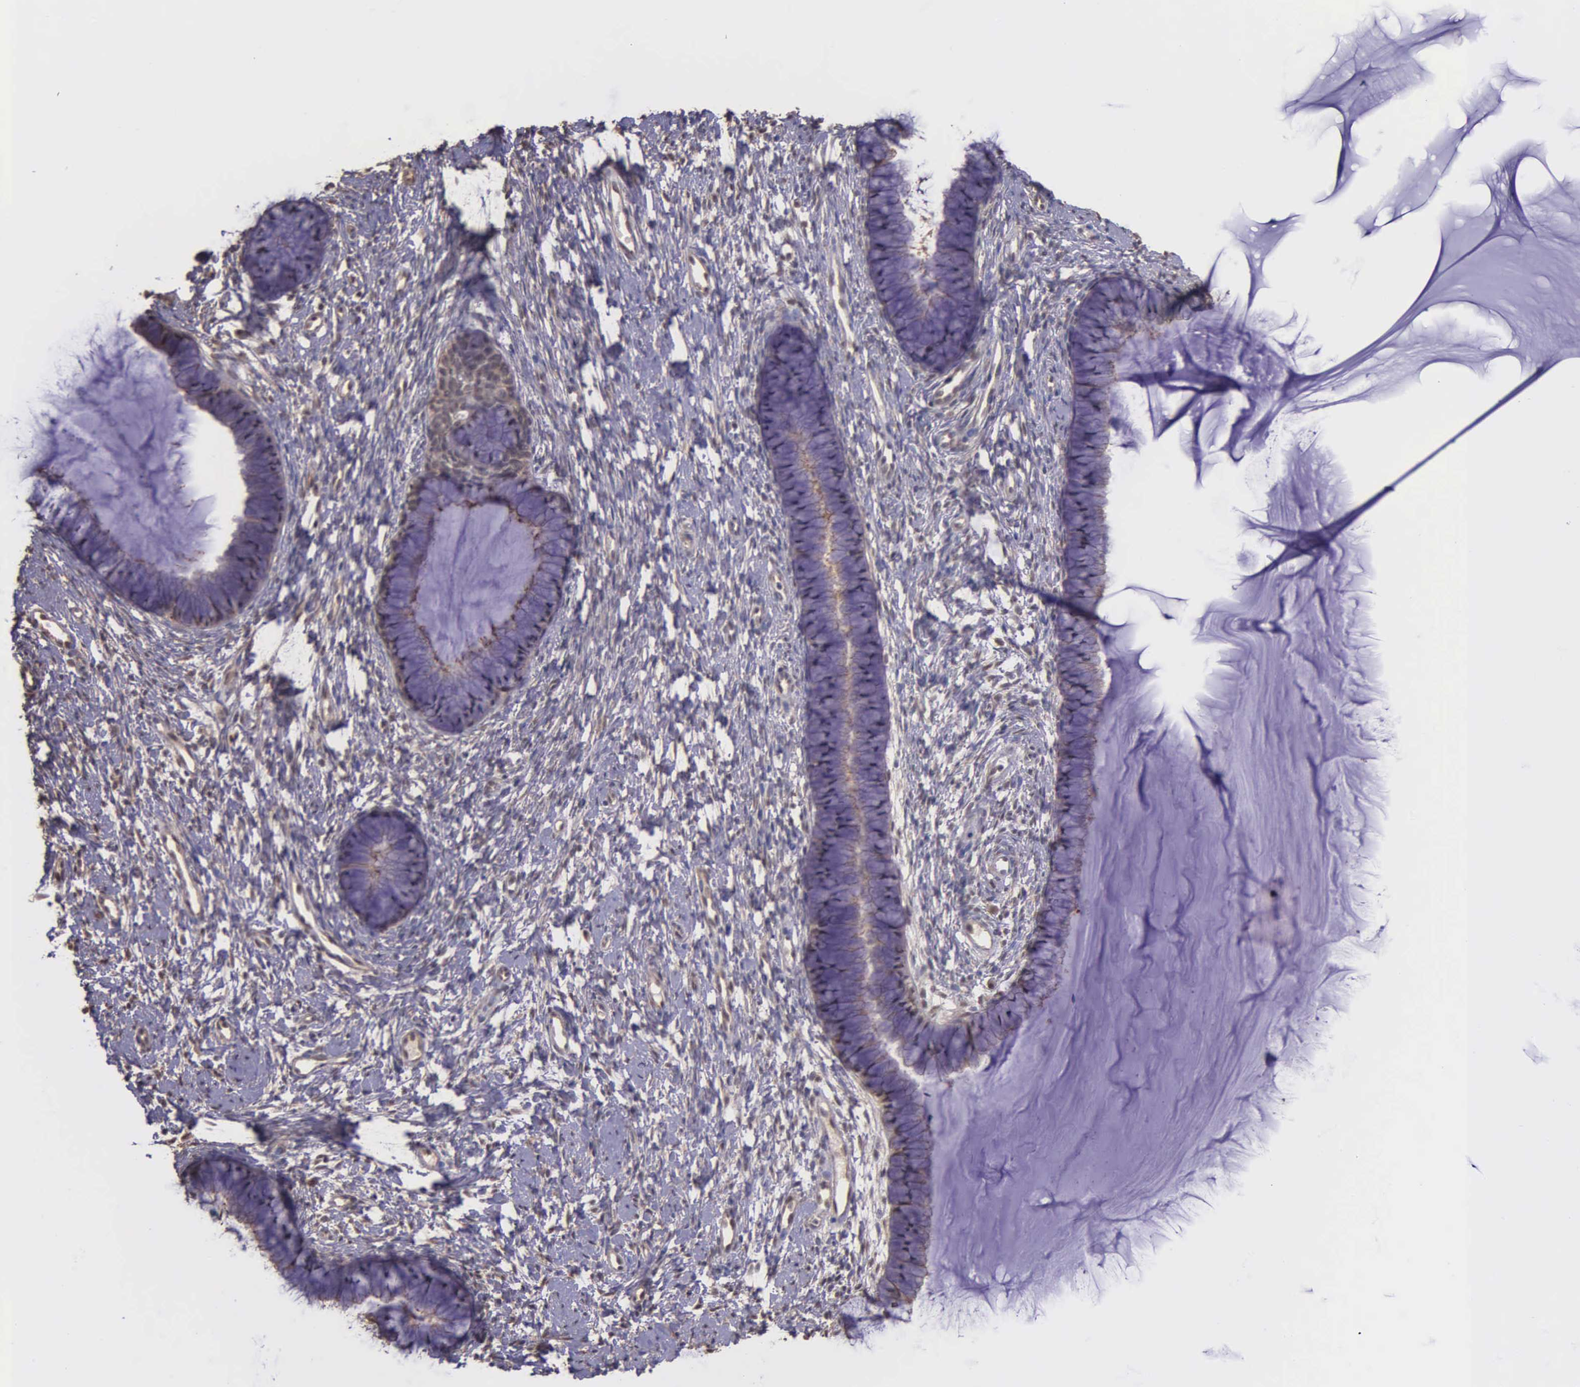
{"staining": {"intensity": "moderate", "quantity": ">75%", "location": "cytoplasmic/membranous,nuclear"}, "tissue": "cervix", "cell_type": "Glandular cells", "image_type": "normal", "snomed": [{"axis": "morphology", "description": "Normal tissue, NOS"}, {"axis": "topography", "description": "Cervix"}], "caption": "Cervix stained for a protein shows moderate cytoplasmic/membranous,nuclear positivity in glandular cells. Nuclei are stained in blue.", "gene": "PSMC1", "patient": {"sex": "female", "age": 82}}